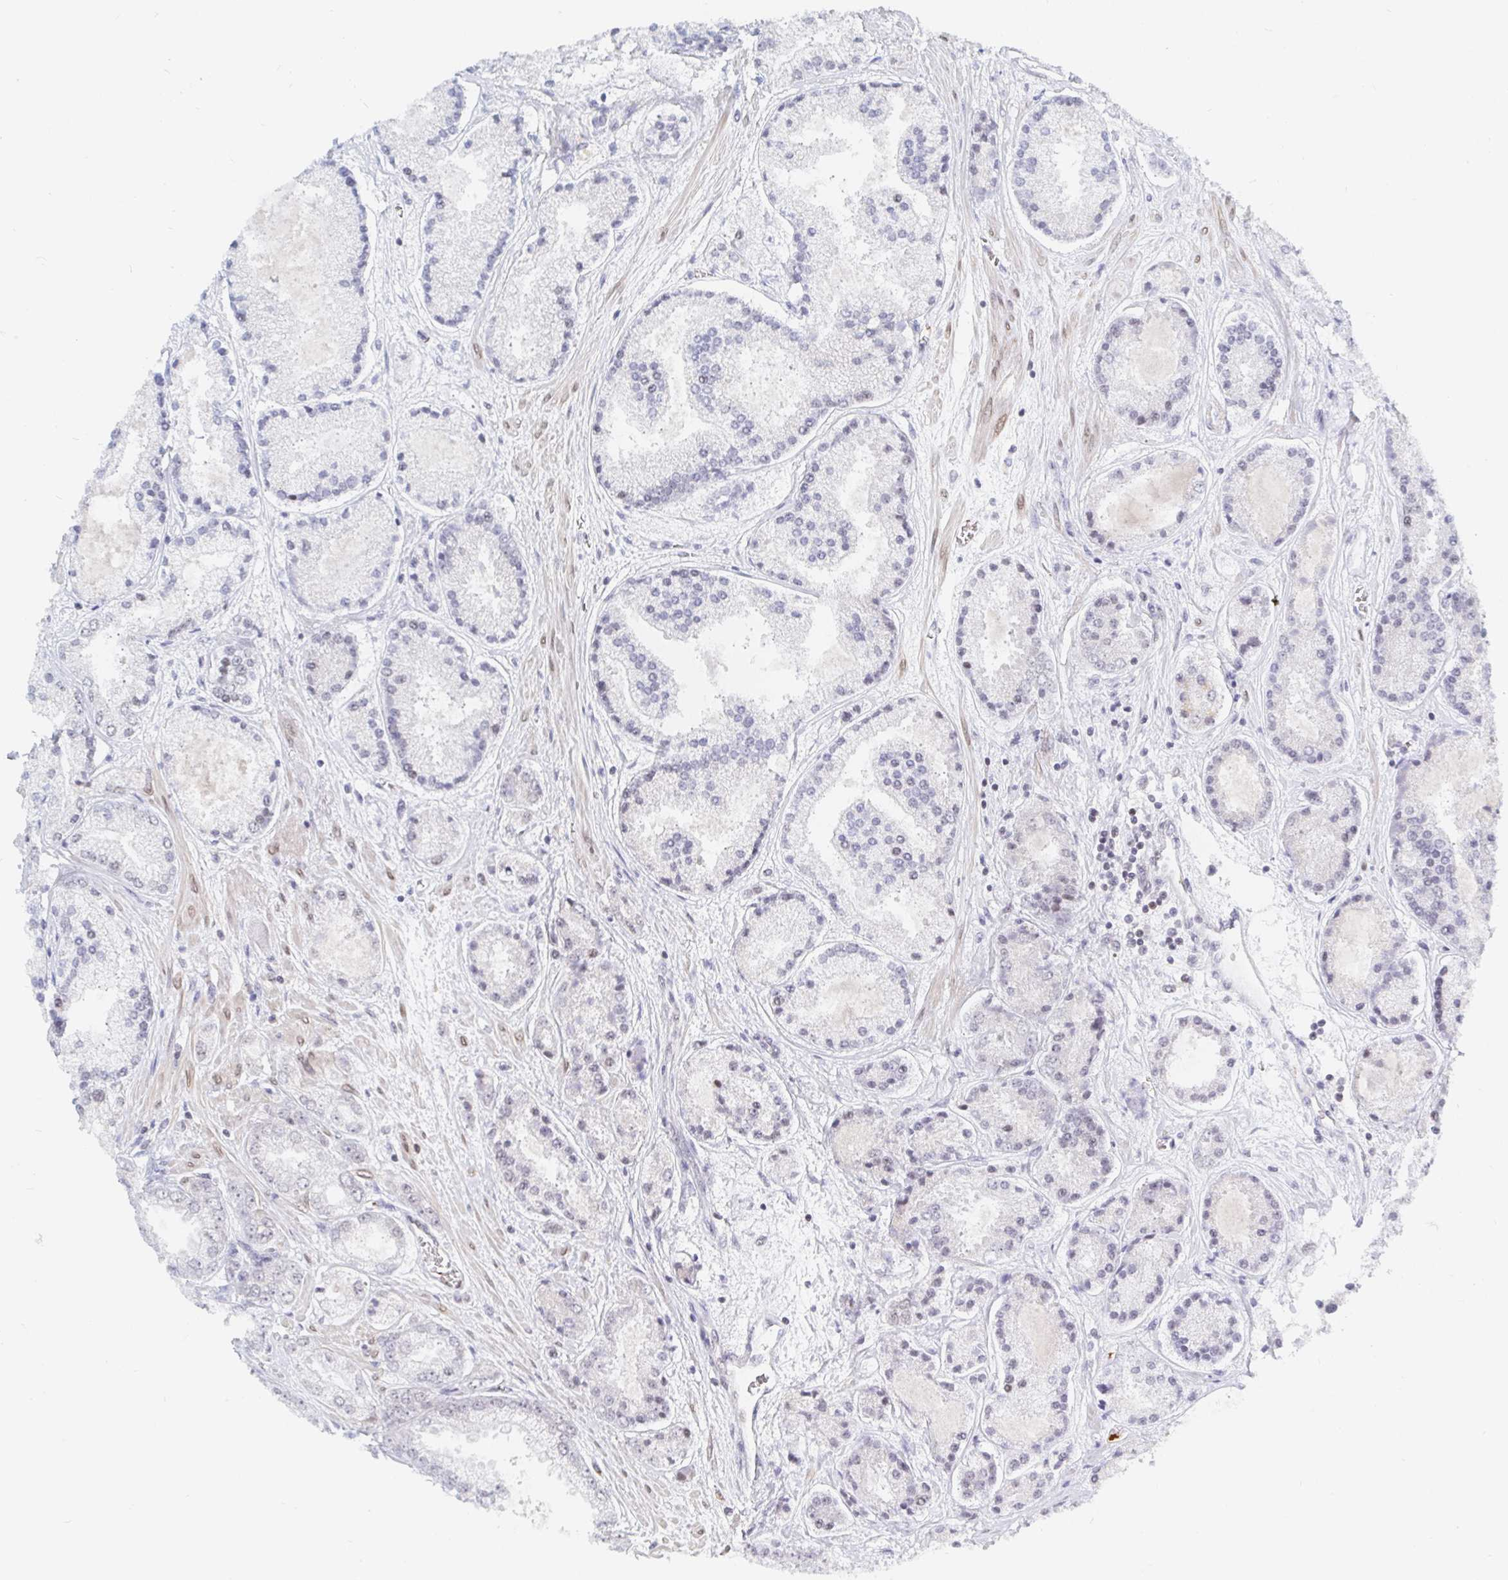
{"staining": {"intensity": "negative", "quantity": "none", "location": "none"}, "tissue": "prostate cancer", "cell_type": "Tumor cells", "image_type": "cancer", "snomed": [{"axis": "morphology", "description": "Adenocarcinoma, High grade"}, {"axis": "topography", "description": "Prostate"}], "caption": "Tumor cells show no significant protein staining in prostate cancer.", "gene": "CHD2", "patient": {"sex": "male", "age": 67}}